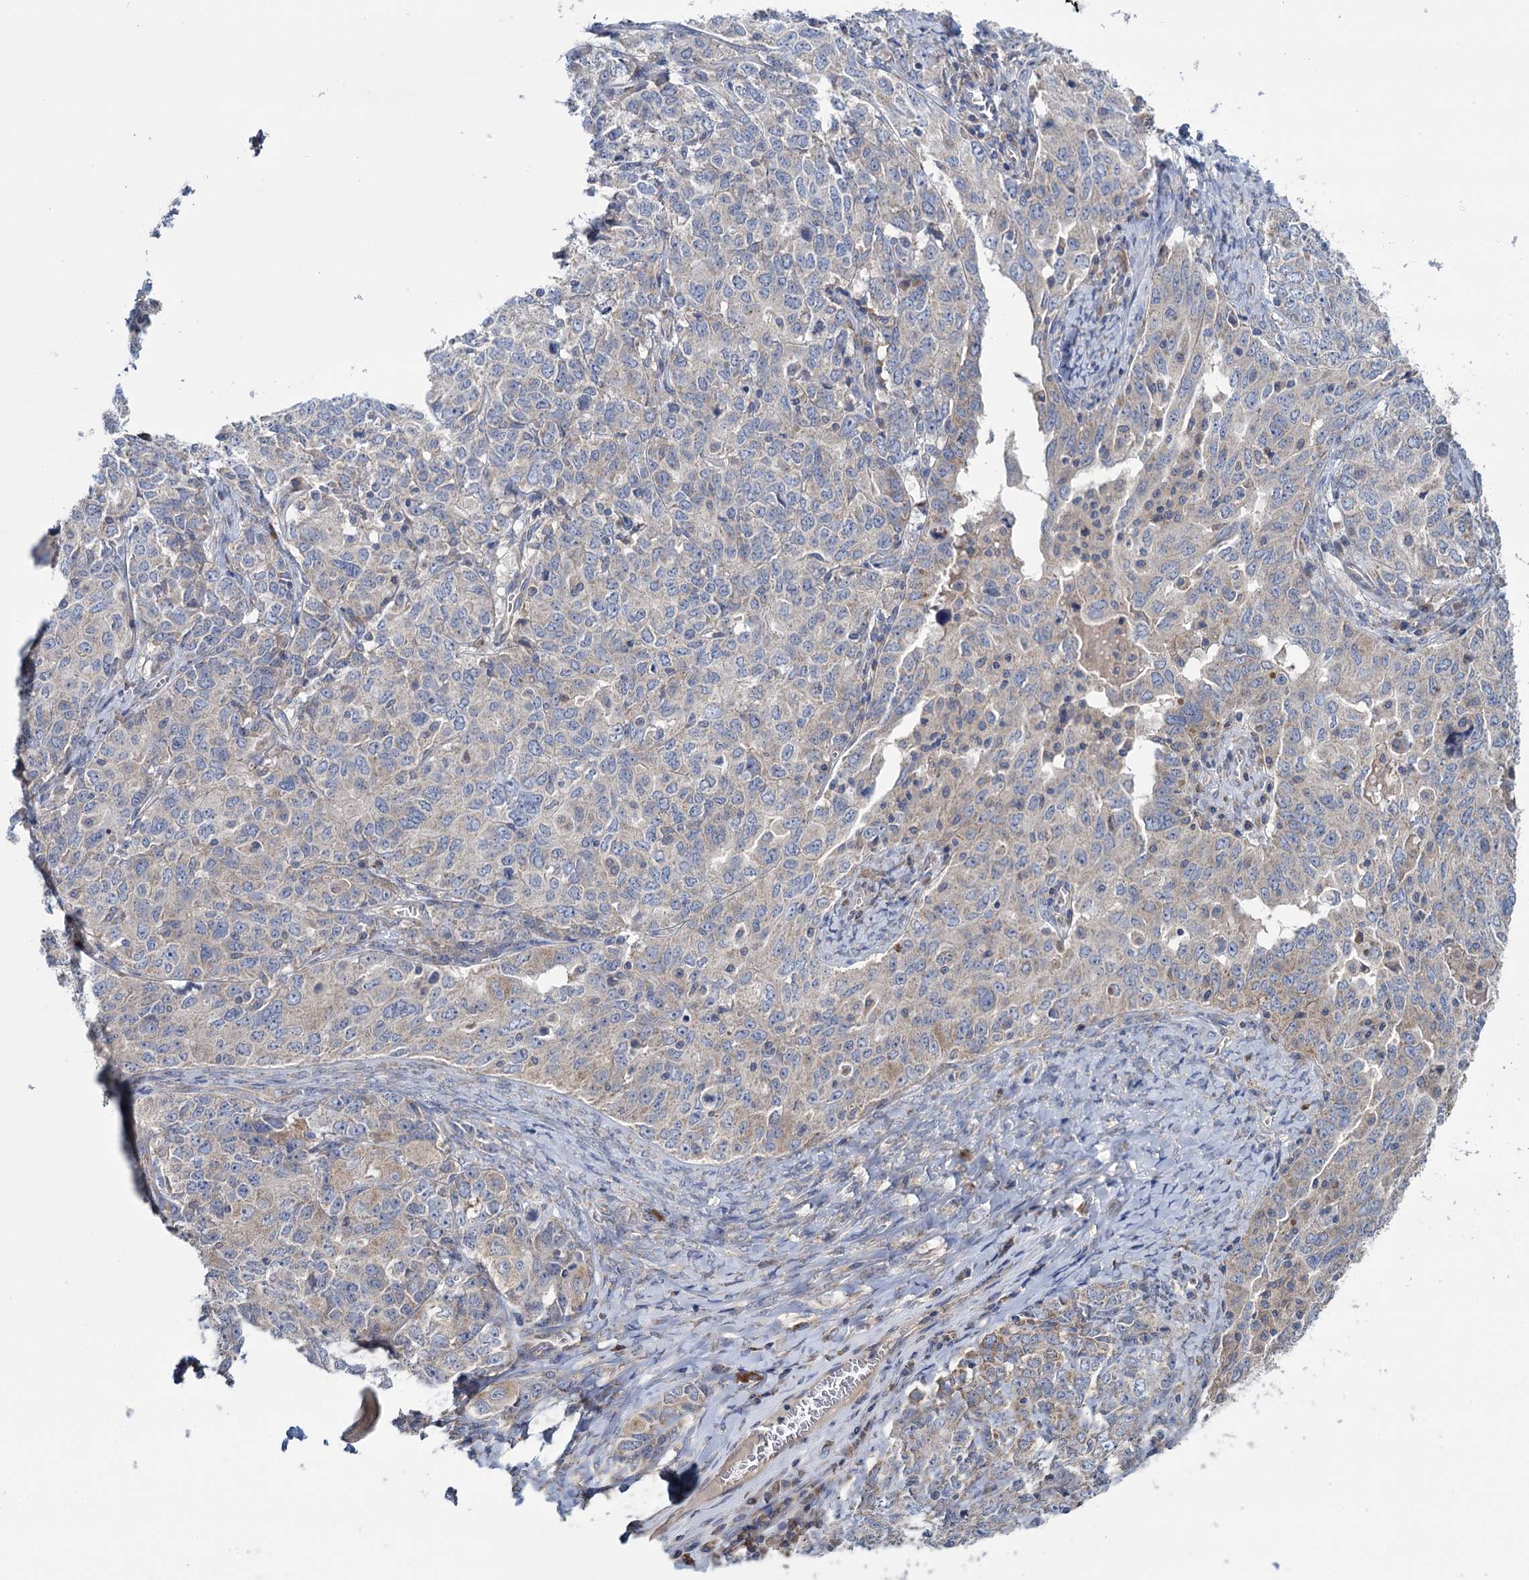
{"staining": {"intensity": "moderate", "quantity": "<25%", "location": "cytoplasmic/membranous"}, "tissue": "ovarian cancer", "cell_type": "Tumor cells", "image_type": "cancer", "snomed": [{"axis": "morphology", "description": "Carcinoma, endometroid"}, {"axis": "topography", "description": "Ovary"}], "caption": "Immunohistochemical staining of human endometroid carcinoma (ovarian) shows low levels of moderate cytoplasmic/membranous expression in approximately <25% of tumor cells.", "gene": "GSTM2", "patient": {"sex": "female", "age": 62}}